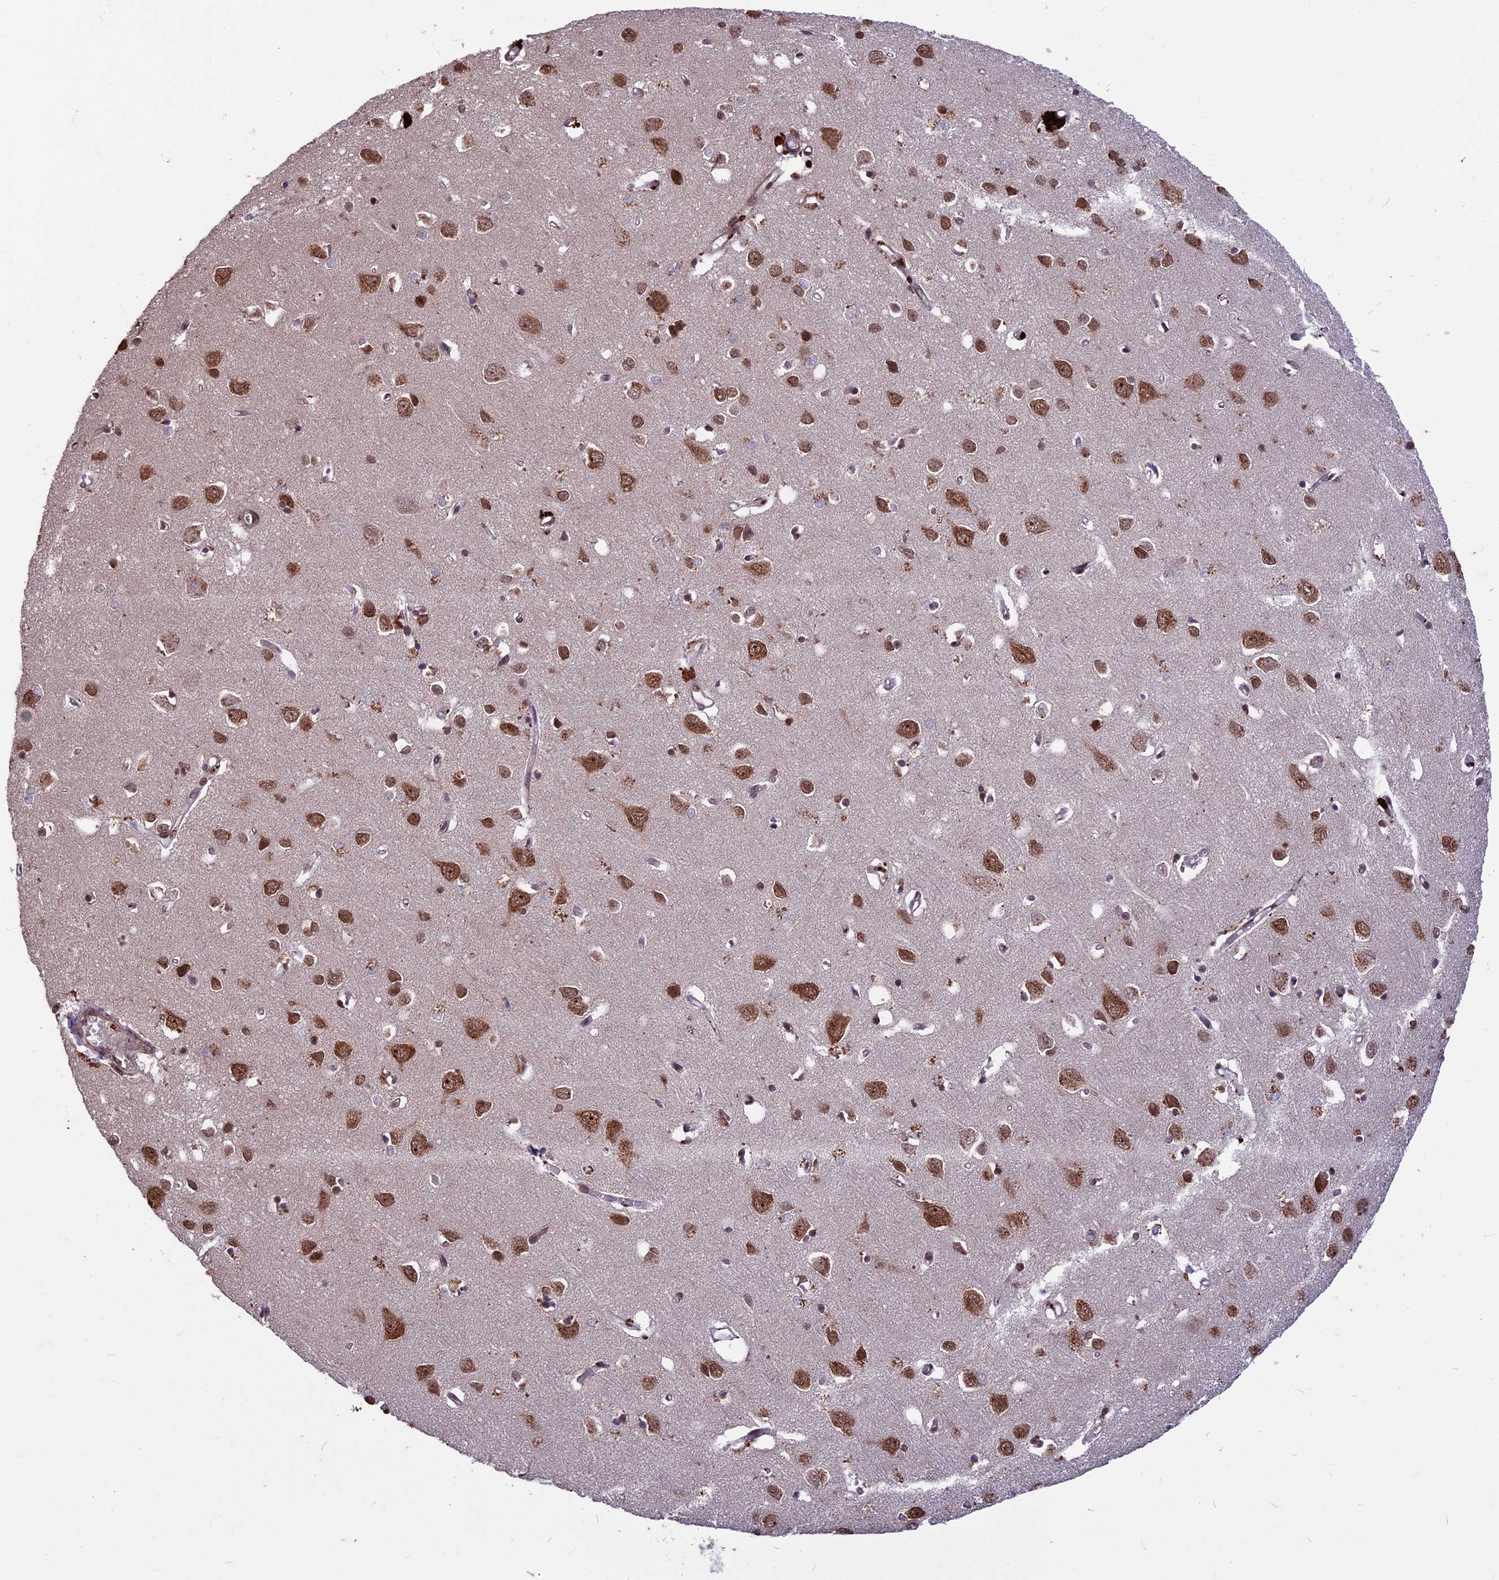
{"staining": {"intensity": "moderate", "quantity": "25%-75%", "location": "cytoplasmic/membranous"}, "tissue": "cerebral cortex", "cell_type": "Endothelial cells", "image_type": "normal", "snomed": [{"axis": "morphology", "description": "Normal tissue, NOS"}, {"axis": "topography", "description": "Cerebral cortex"}], "caption": "Human cerebral cortex stained for a protein (brown) reveals moderate cytoplasmic/membranous positive expression in approximately 25%-75% of endothelial cells.", "gene": "ZNF598", "patient": {"sex": "female", "age": 64}}